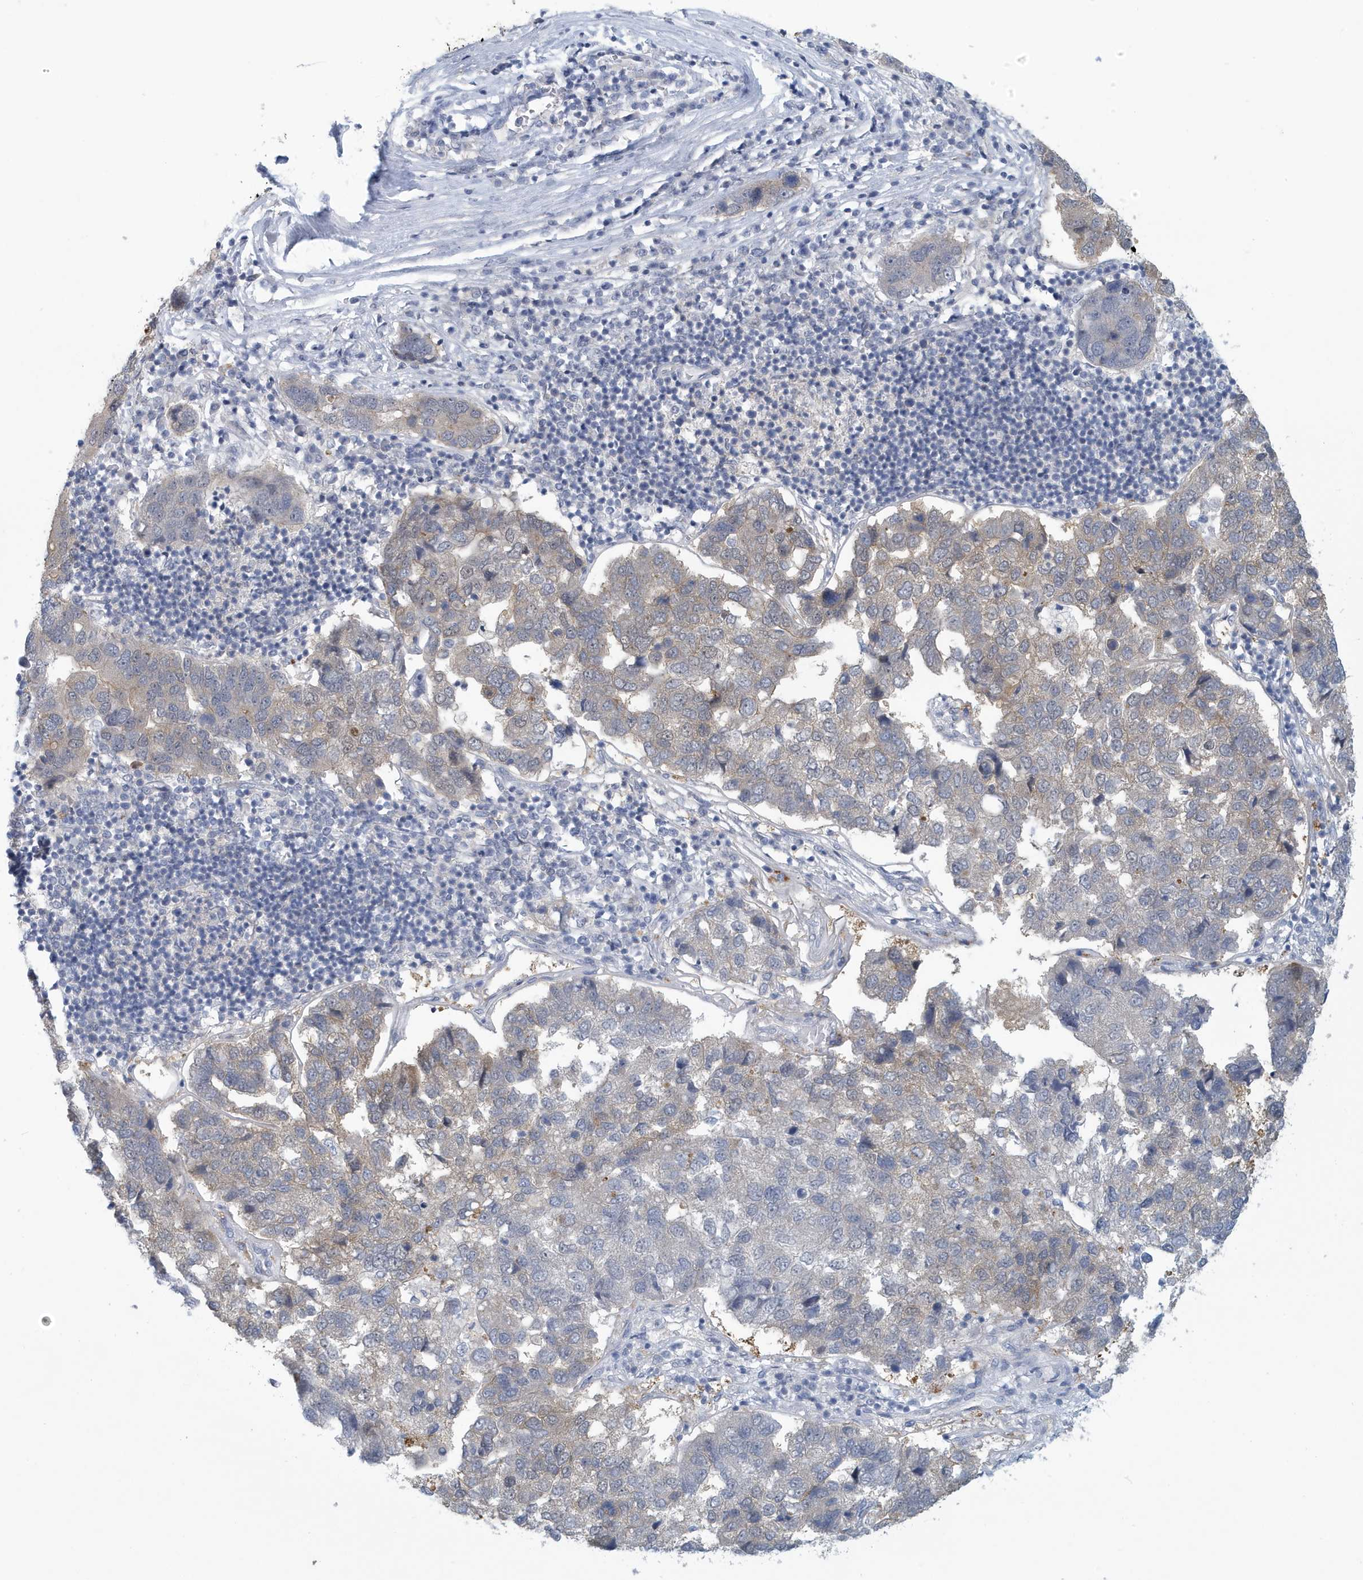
{"staining": {"intensity": "negative", "quantity": "none", "location": "none"}, "tissue": "pancreatic cancer", "cell_type": "Tumor cells", "image_type": "cancer", "snomed": [{"axis": "morphology", "description": "Adenocarcinoma, NOS"}, {"axis": "topography", "description": "Pancreas"}], "caption": "DAB immunohistochemical staining of pancreatic cancer exhibits no significant staining in tumor cells.", "gene": "VTA1", "patient": {"sex": "female", "age": 61}}